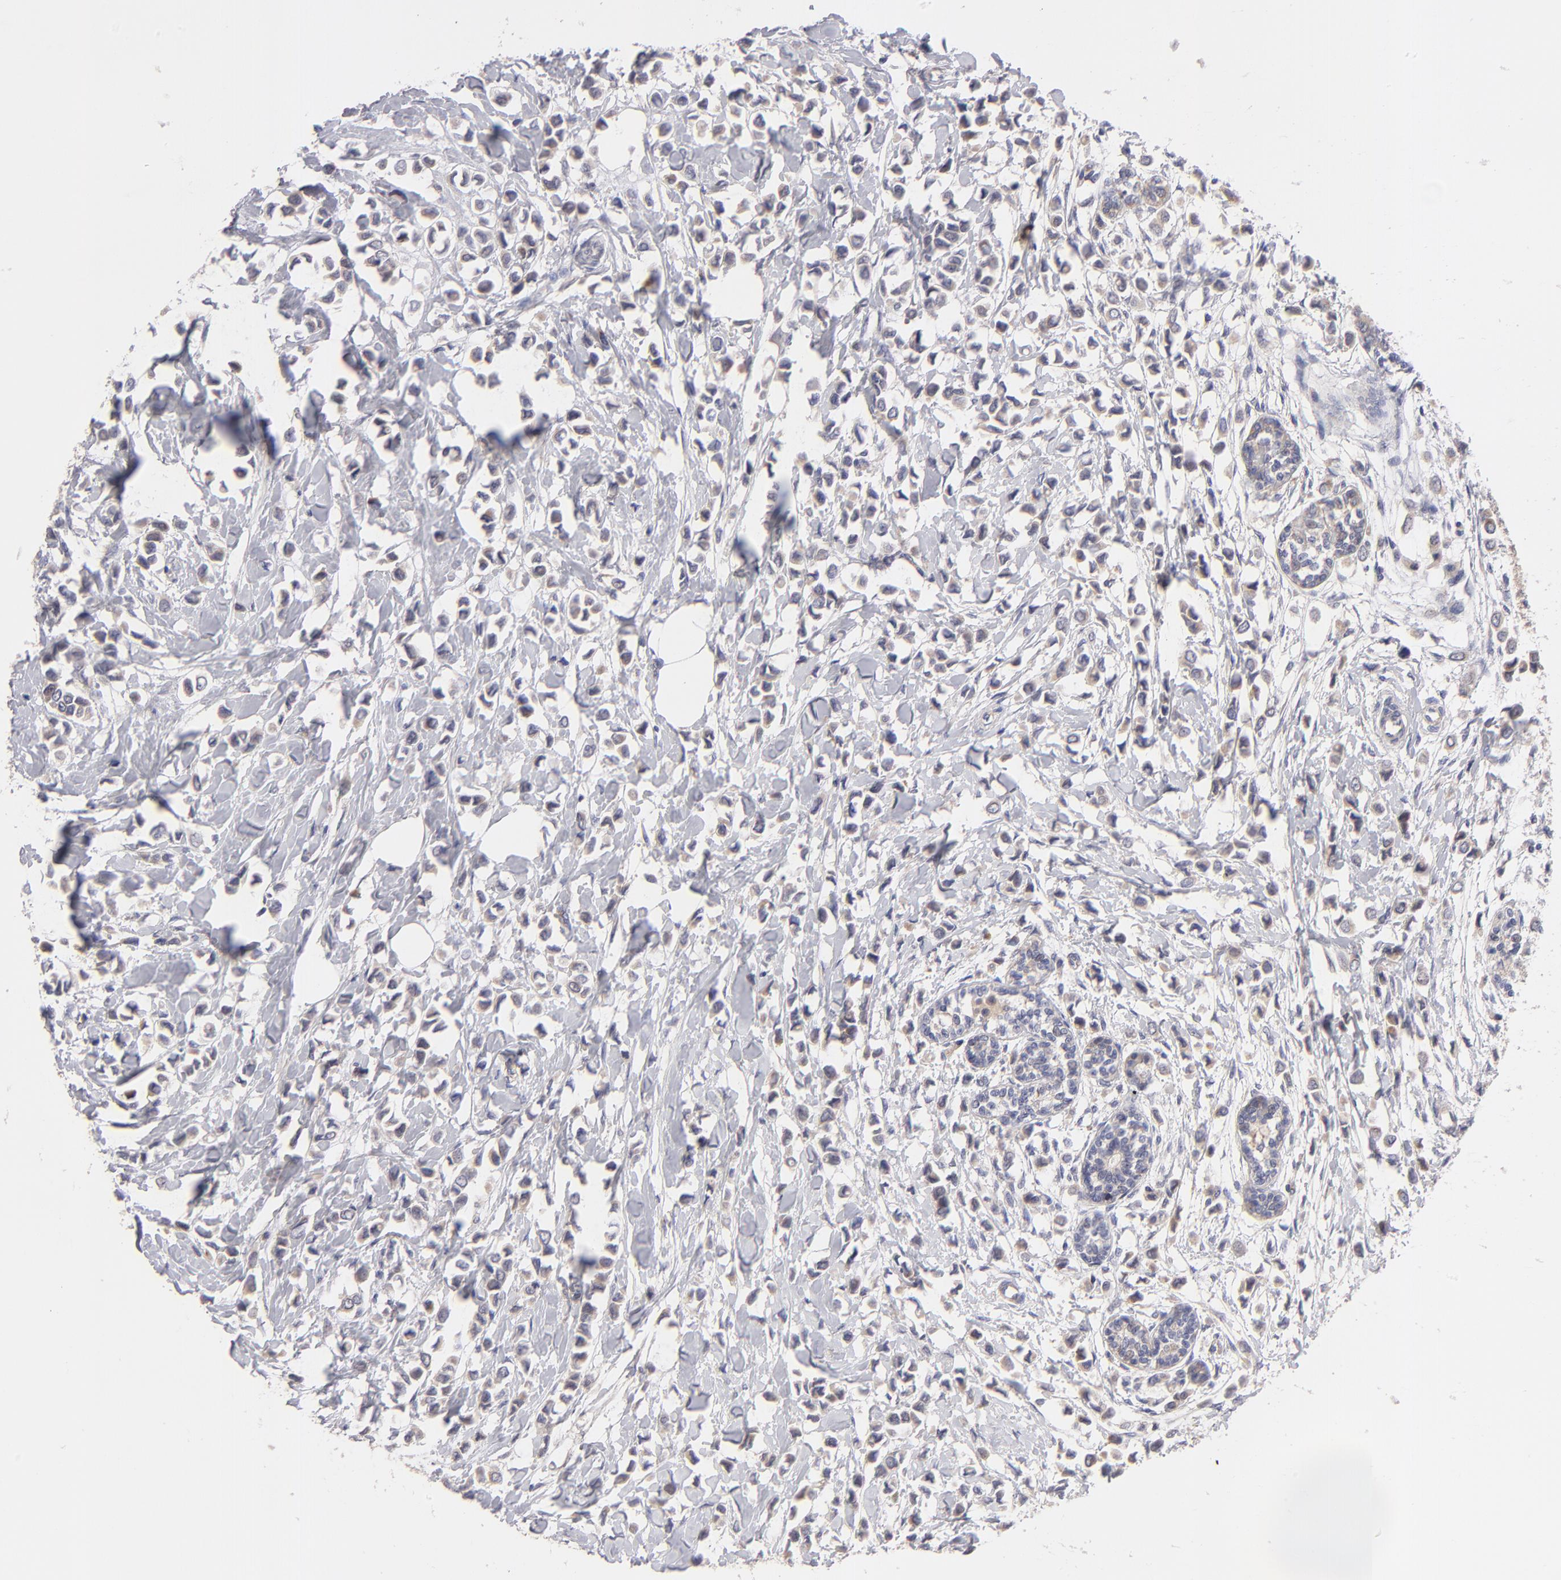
{"staining": {"intensity": "weak", "quantity": ">75%", "location": "cytoplasmic/membranous"}, "tissue": "breast cancer", "cell_type": "Tumor cells", "image_type": "cancer", "snomed": [{"axis": "morphology", "description": "Lobular carcinoma"}, {"axis": "topography", "description": "Breast"}], "caption": "A high-resolution image shows IHC staining of breast lobular carcinoma, which displays weak cytoplasmic/membranous positivity in approximately >75% of tumor cells.", "gene": "HCCS", "patient": {"sex": "female", "age": 51}}